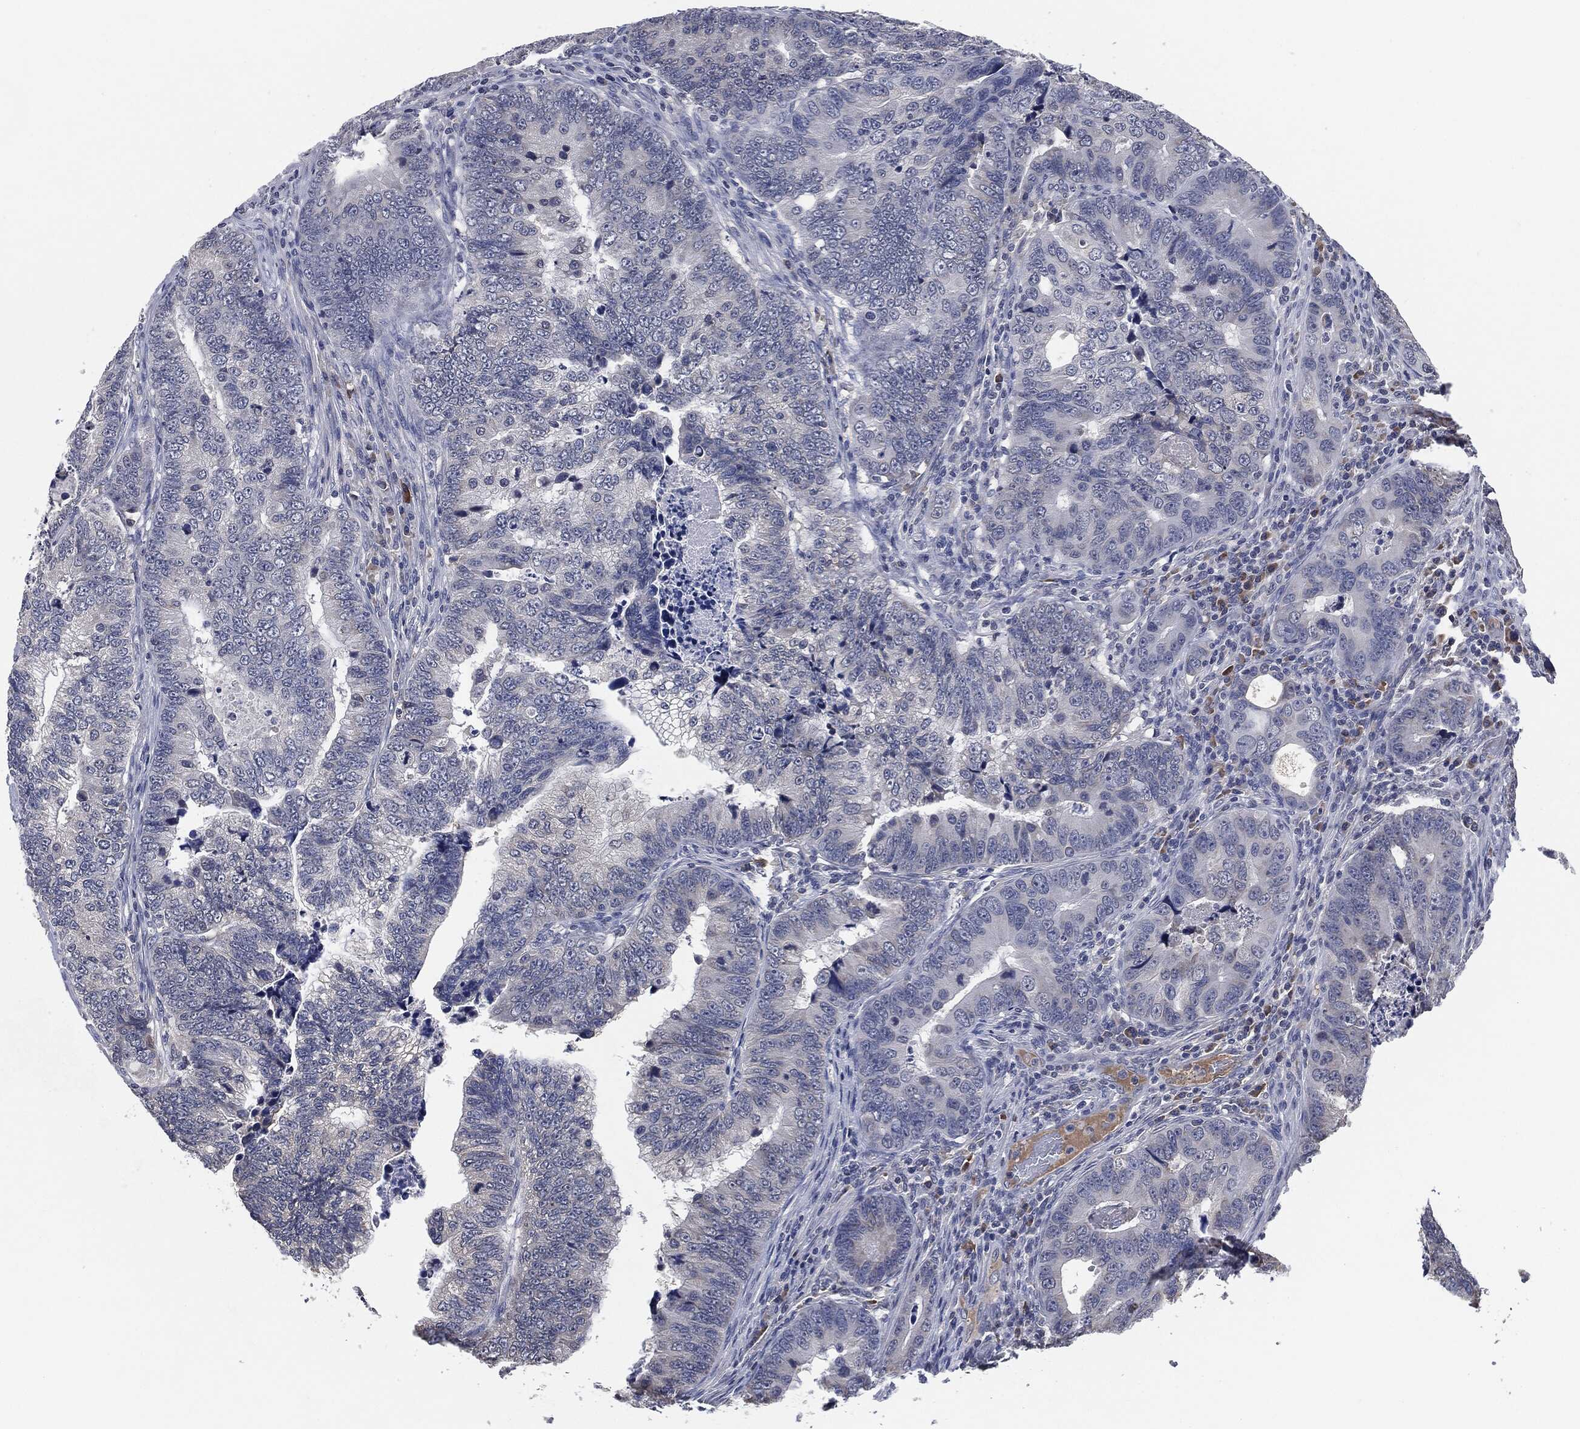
{"staining": {"intensity": "weak", "quantity": "<25%", "location": "cytoplasmic/membranous"}, "tissue": "colorectal cancer", "cell_type": "Tumor cells", "image_type": "cancer", "snomed": [{"axis": "morphology", "description": "Adenocarcinoma, NOS"}, {"axis": "topography", "description": "Colon"}], "caption": "DAB (3,3'-diaminobenzidine) immunohistochemical staining of human colorectal cancer exhibits no significant staining in tumor cells.", "gene": "IL2RG", "patient": {"sex": "female", "age": 72}}